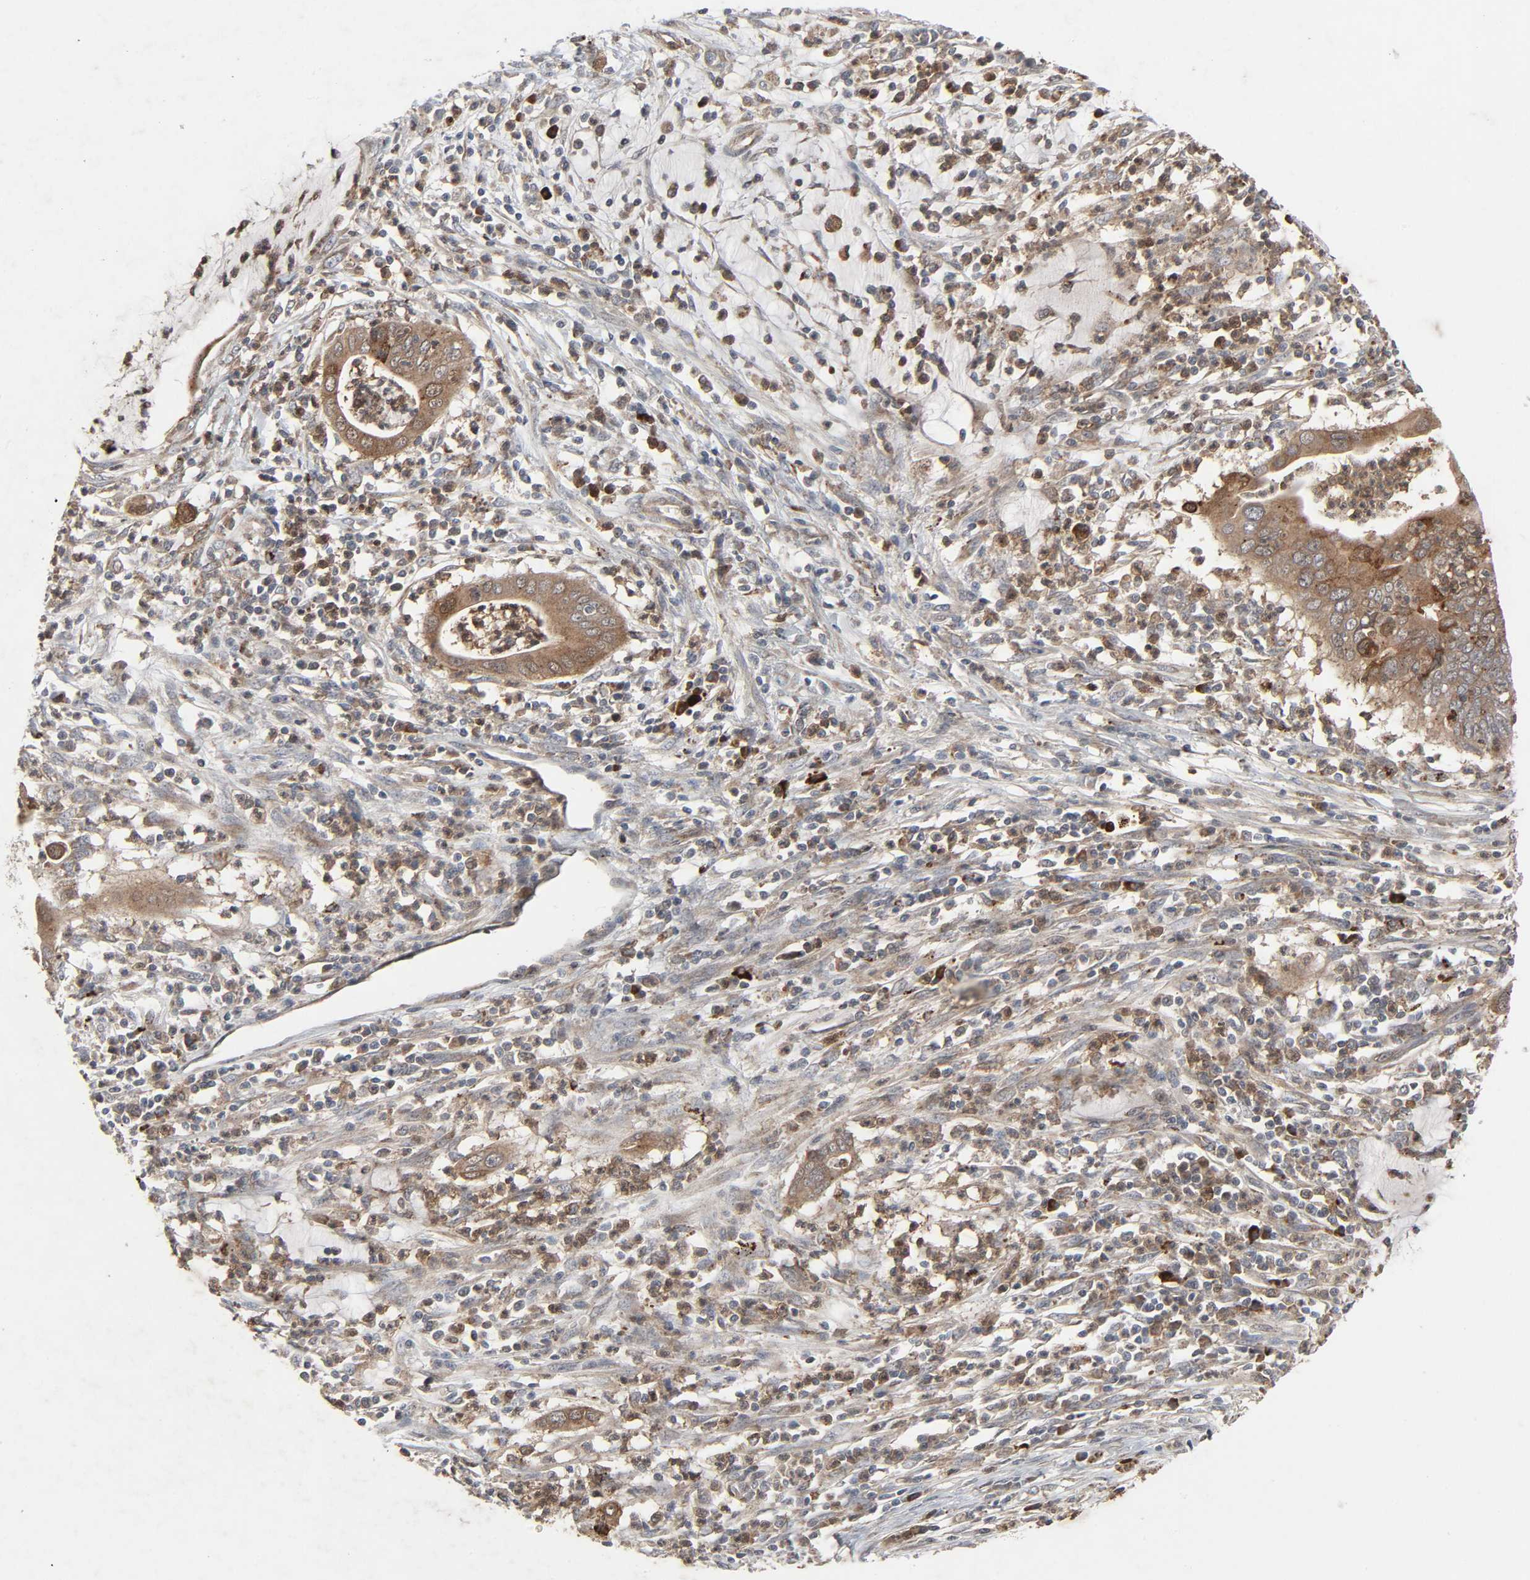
{"staining": {"intensity": "moderate", "quantity": ">75%", "location": "cytoplasmic/membranous"}, "tissue": "cervical cancer", "cell_type": "Tumor cells", "image_type": "cancer", "snomed": [{"axis": "morphology", "description": "Adenocarcinoma, NOS"}, {"axis": "topography", "description": "Cervix"}], "caption": "Immunohistochemical staining of adenocarcinoma (cervical) displays moderate cytoplasmic/membranous protein staining in about >75% of tumor cells.", "gene": "ADCY4", "patient": {"sex": "female", "age": 36}}